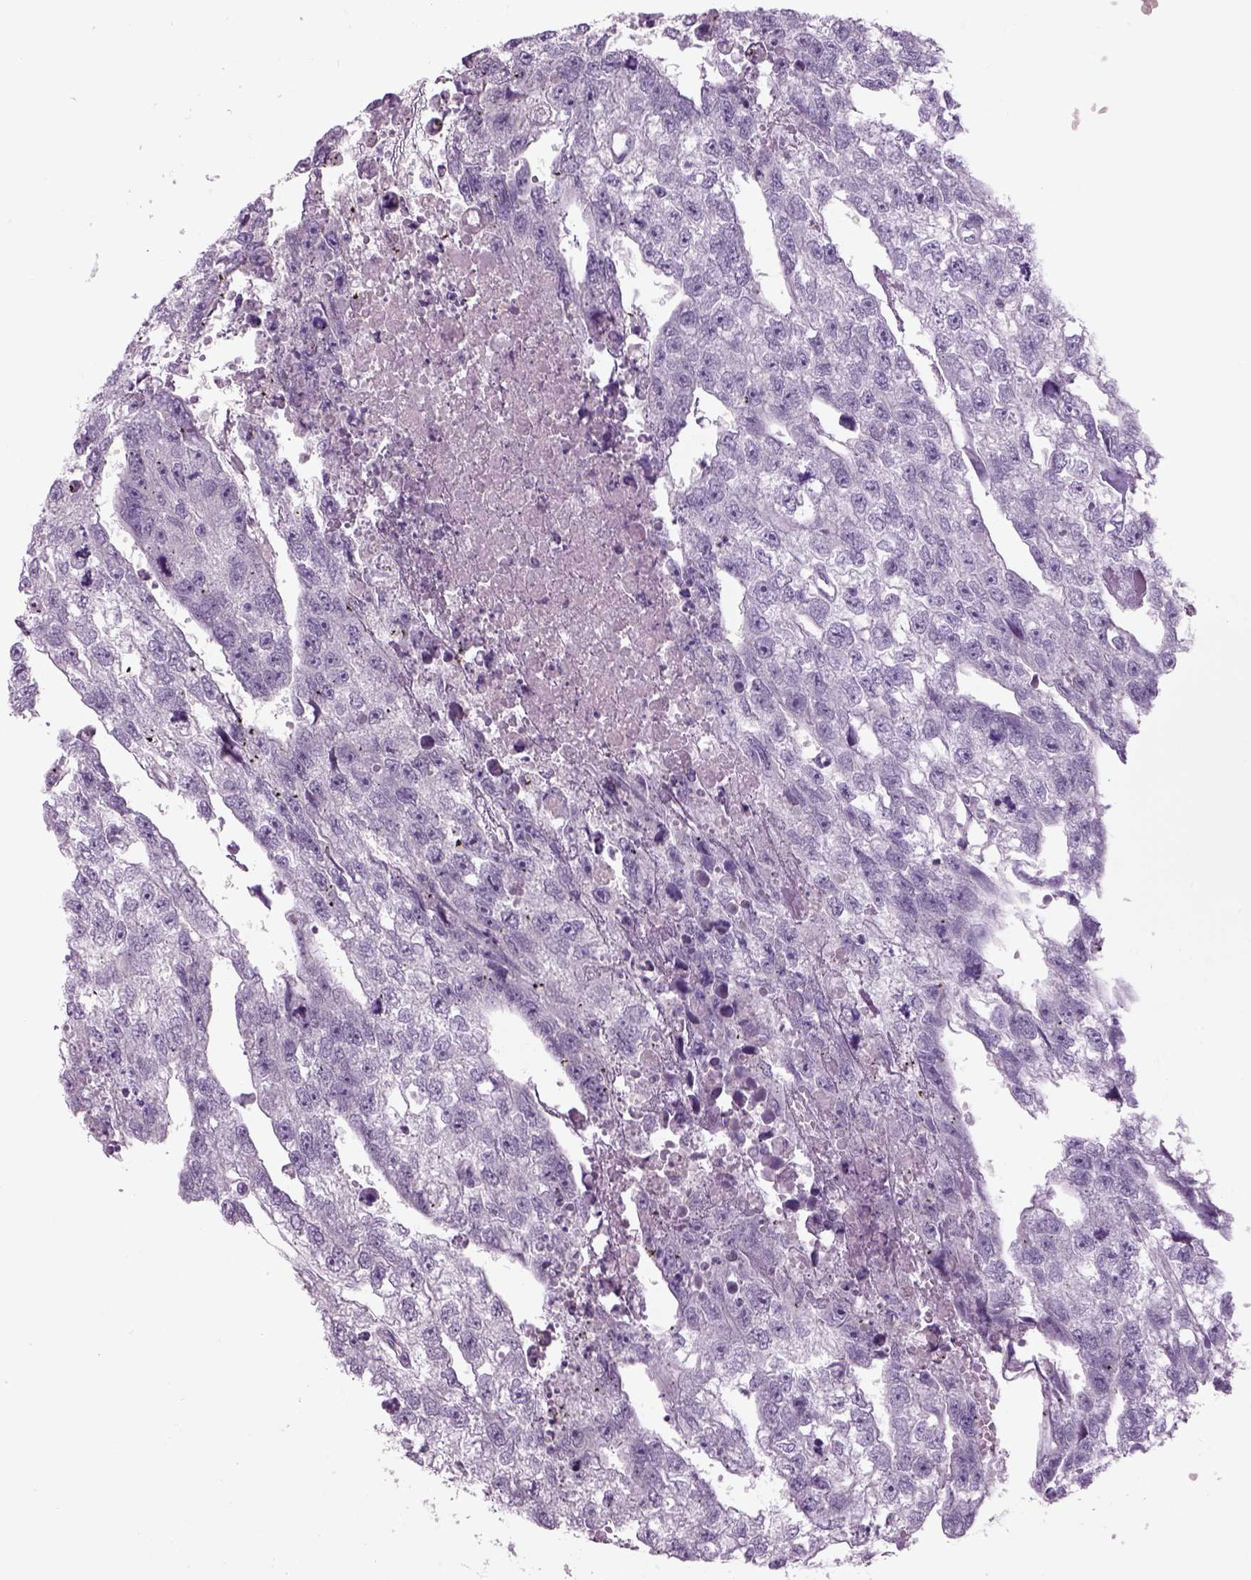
{"staining": {"intensity": "negative", "quantity": "none", "location": "none"}, "tissue": "testis cancer", "cell_type": "Tumor cells", "image_type": "cancer", "snomed": [{"axis": "morphology", "description": "Carcinoma, Embryonal, NOS"}, {"axis": "morphology", "description": "Teratoma, malignant, NOS"}, {"axis": "topography", "description": "Testis"}], "caption": "Testis cancer (malignant teratoma) stained for a protein using IHC demonstrates no positivity tumor cells.", "gene": "MDH1B", "patient": {"sex": "male", "age": 44}}